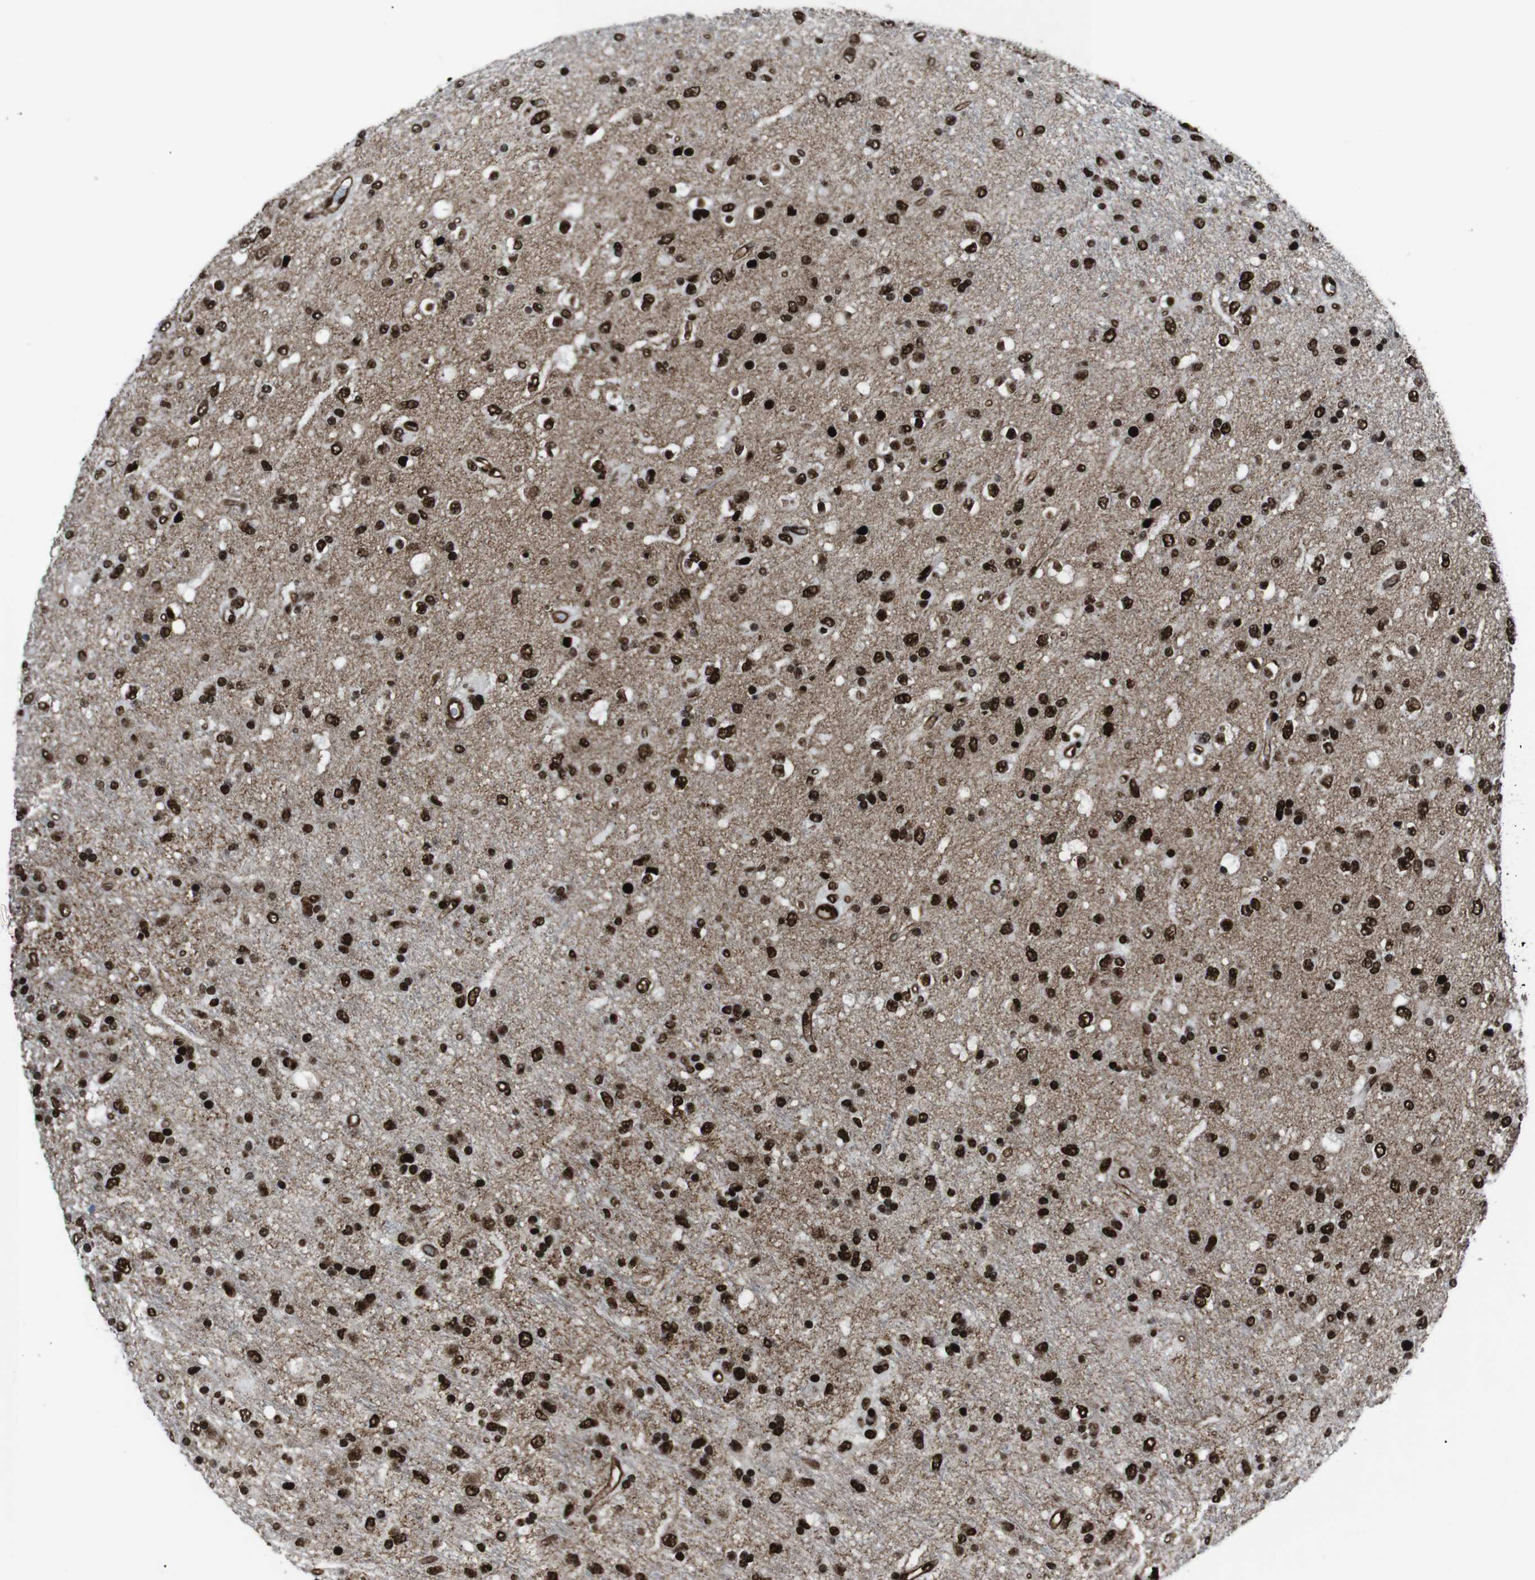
{"staining": {"intensity": "strong", "quantity": ">75%", "location": "nuclear"}, "tissue": "glioma", "cell_type": "Tumor cells", "image_type": "cancer", "snomed": [{"axis": "morphology", "description": "Glioma, malignant, Low grade"}, {"axis": "topography", "description": "Brain"}], "caption": "IHC image of neoplastic tissue: malignant glioma (low-grade) stained using IHC reveals high levels of strong protein expression localized specifically in the nuclear of tumor cells, appearing as a nuclear brown color.", "gene": "HNRNPU", "patient": {"sex": "male", "age": 77}}